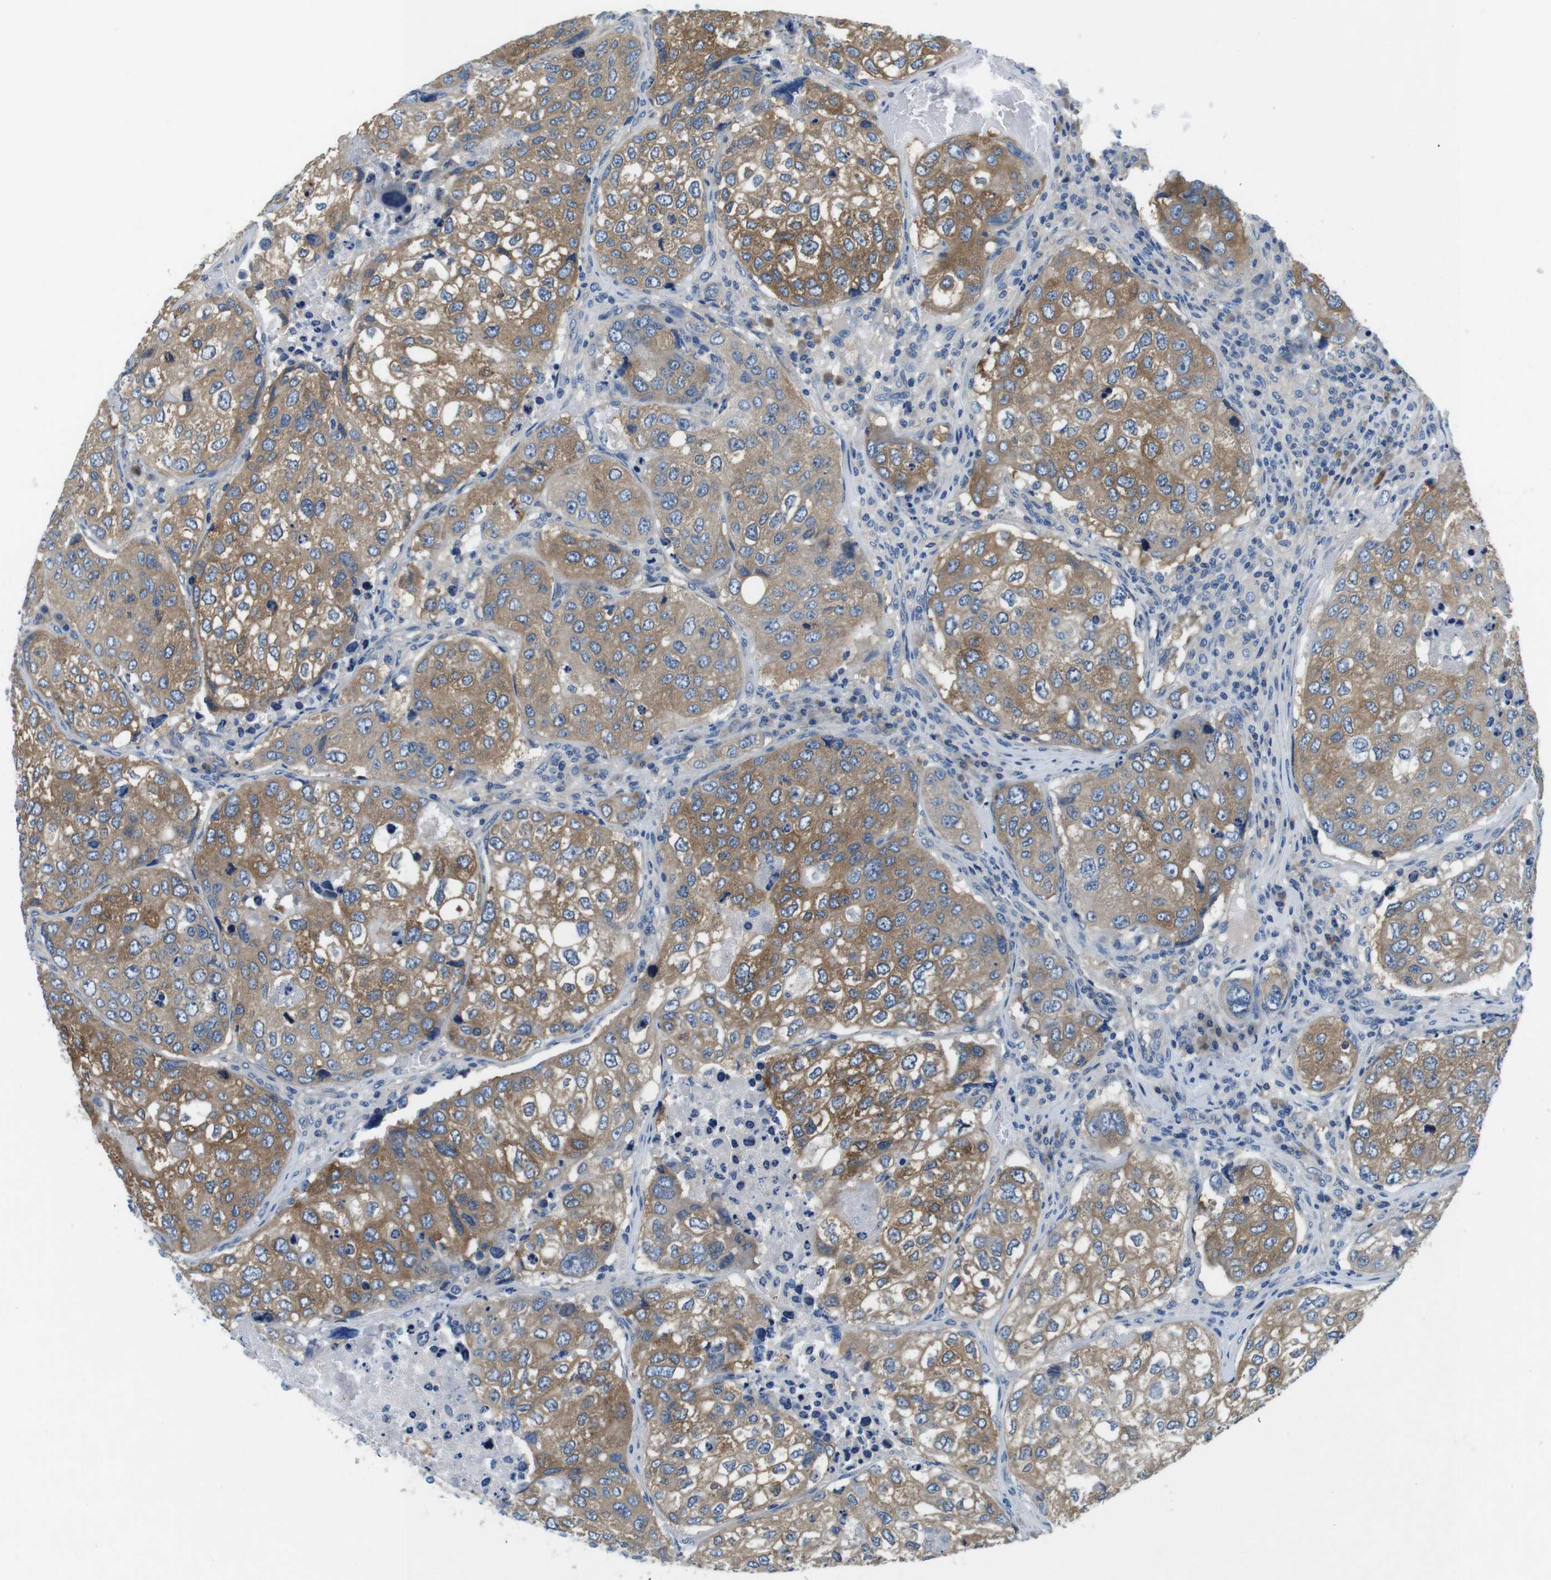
{"staining": {"intensity": "moderate", "quantity": ">75%", "location": "cytoplasmic/membranous"}, "tissue": "urothelial cancer", "cell_type": "Tumor cells", "image_type": "cancer", "snomed": [{"axis": "morphology", "description": "Urothelial carcinoma, High grade"}, {"axis": "topography", "description": "Lymph node"}, {"axis": "topography", "description": "Urinary bladder"}], "caption": "High-magnification brightfield microscopy of urothelial cancer stained with DAB (brown) and counterstained with hematoxylin (blue). tumor cells exhibit moderate cytoplasmic/membranous positivity is seen in approximately>75% of cells. Nuclei are stained in blue.", "gene": "DENND4C", "patient": {"sex": "male", "age": 51}}